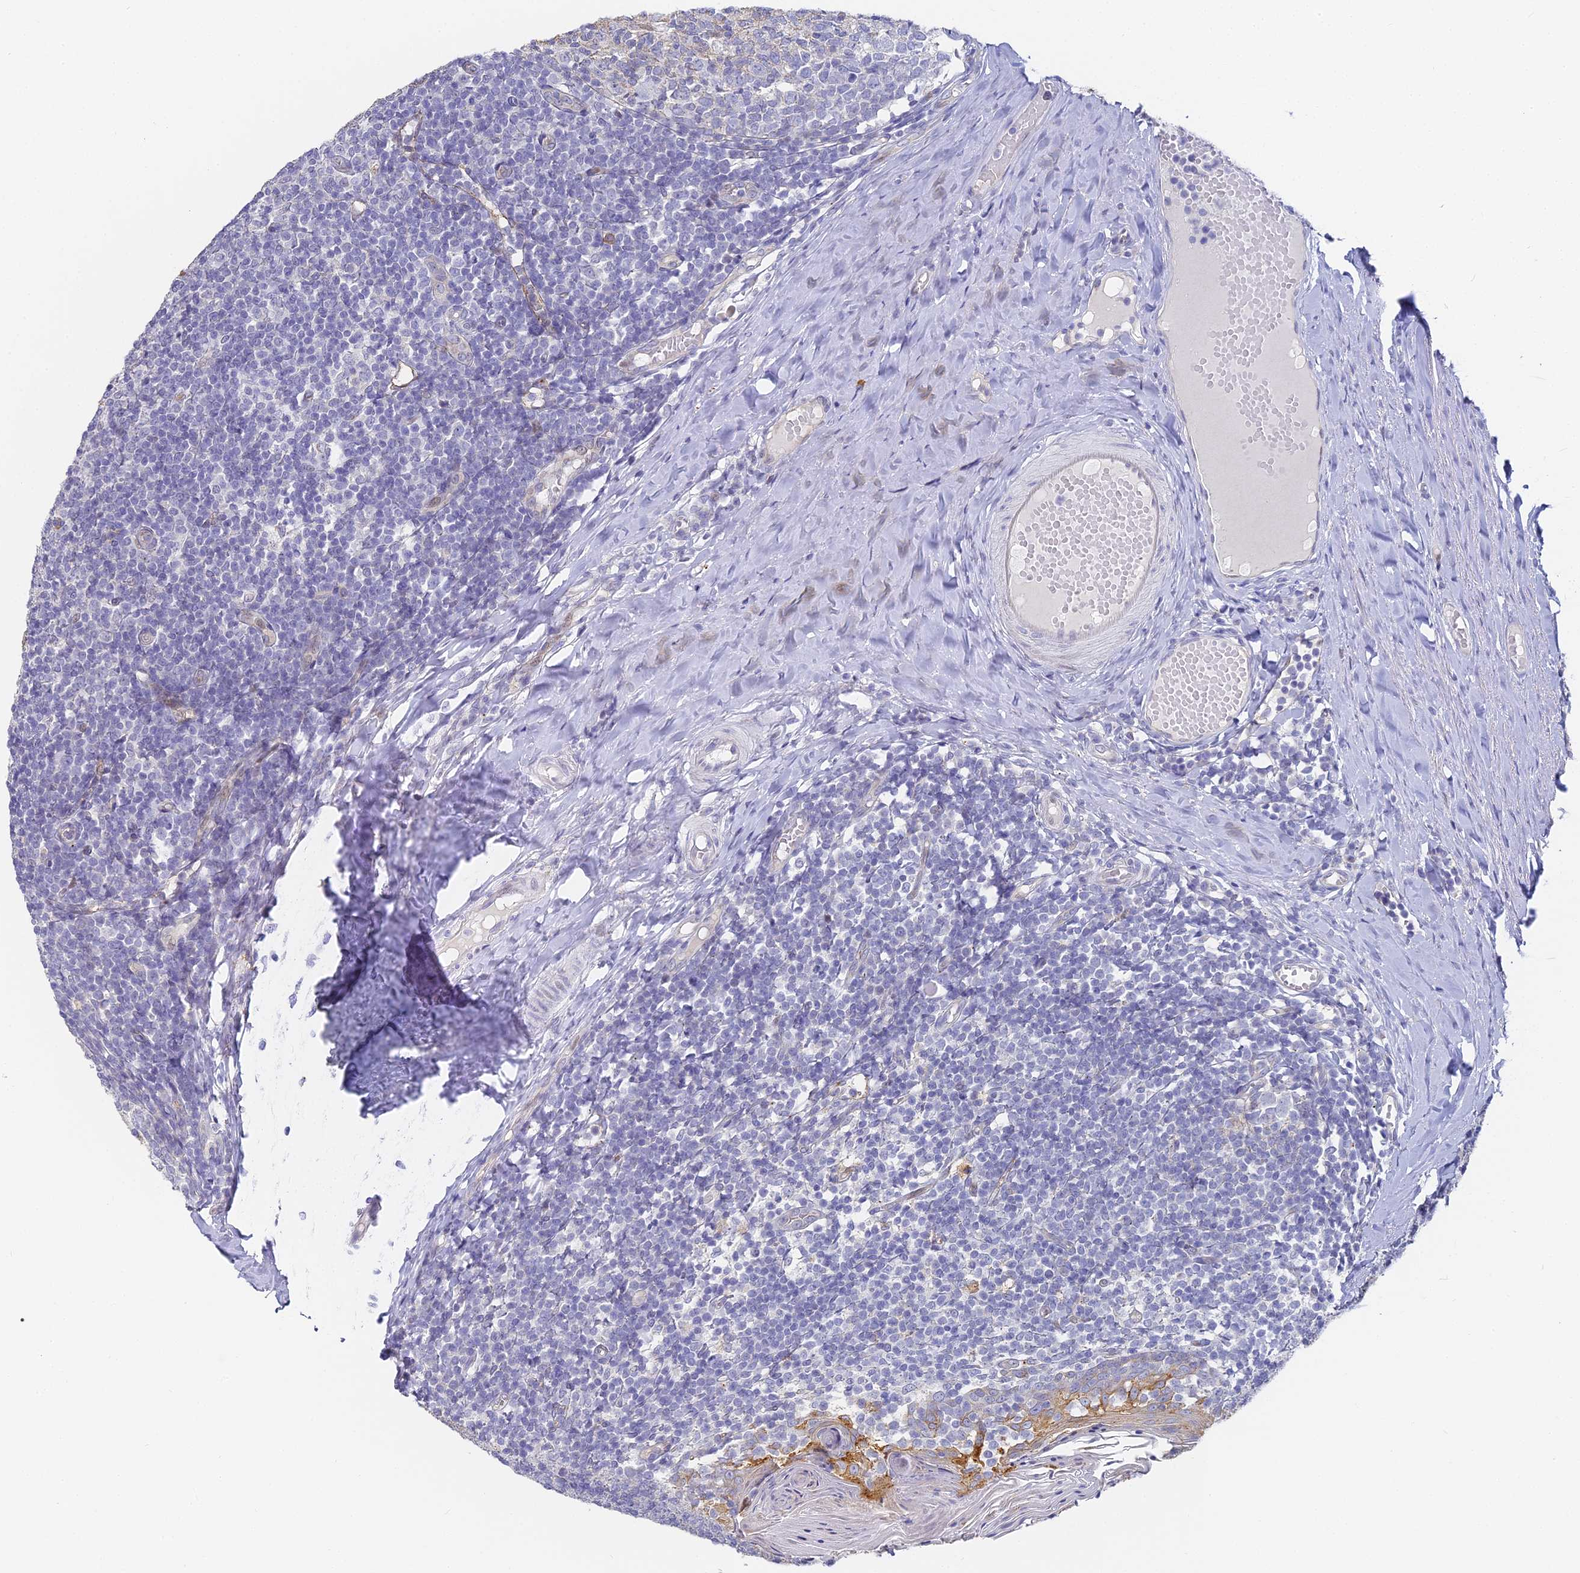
{"staining": {"intensity": "negative", "quantity": "none", "location": "none"}, "tissue": "tonsil", "cell_type": "Germinal center cells", "image_type": "normal", "snomed": [{"axis": "morphology", "description": "Normal tissue, NOS"}, {"axis": "topography", "description": "Tonsil"}], "caption": "Germinal center cells are negative for protein expression in benign human tonsil. The staining was performed using DAB to visualize the protein expression in brown, while the nuclei were stained in blue with hematoxylin (Magnification: 20x).", "gene": "GJA1", "patient": {"sex": "female", "age": 19}}